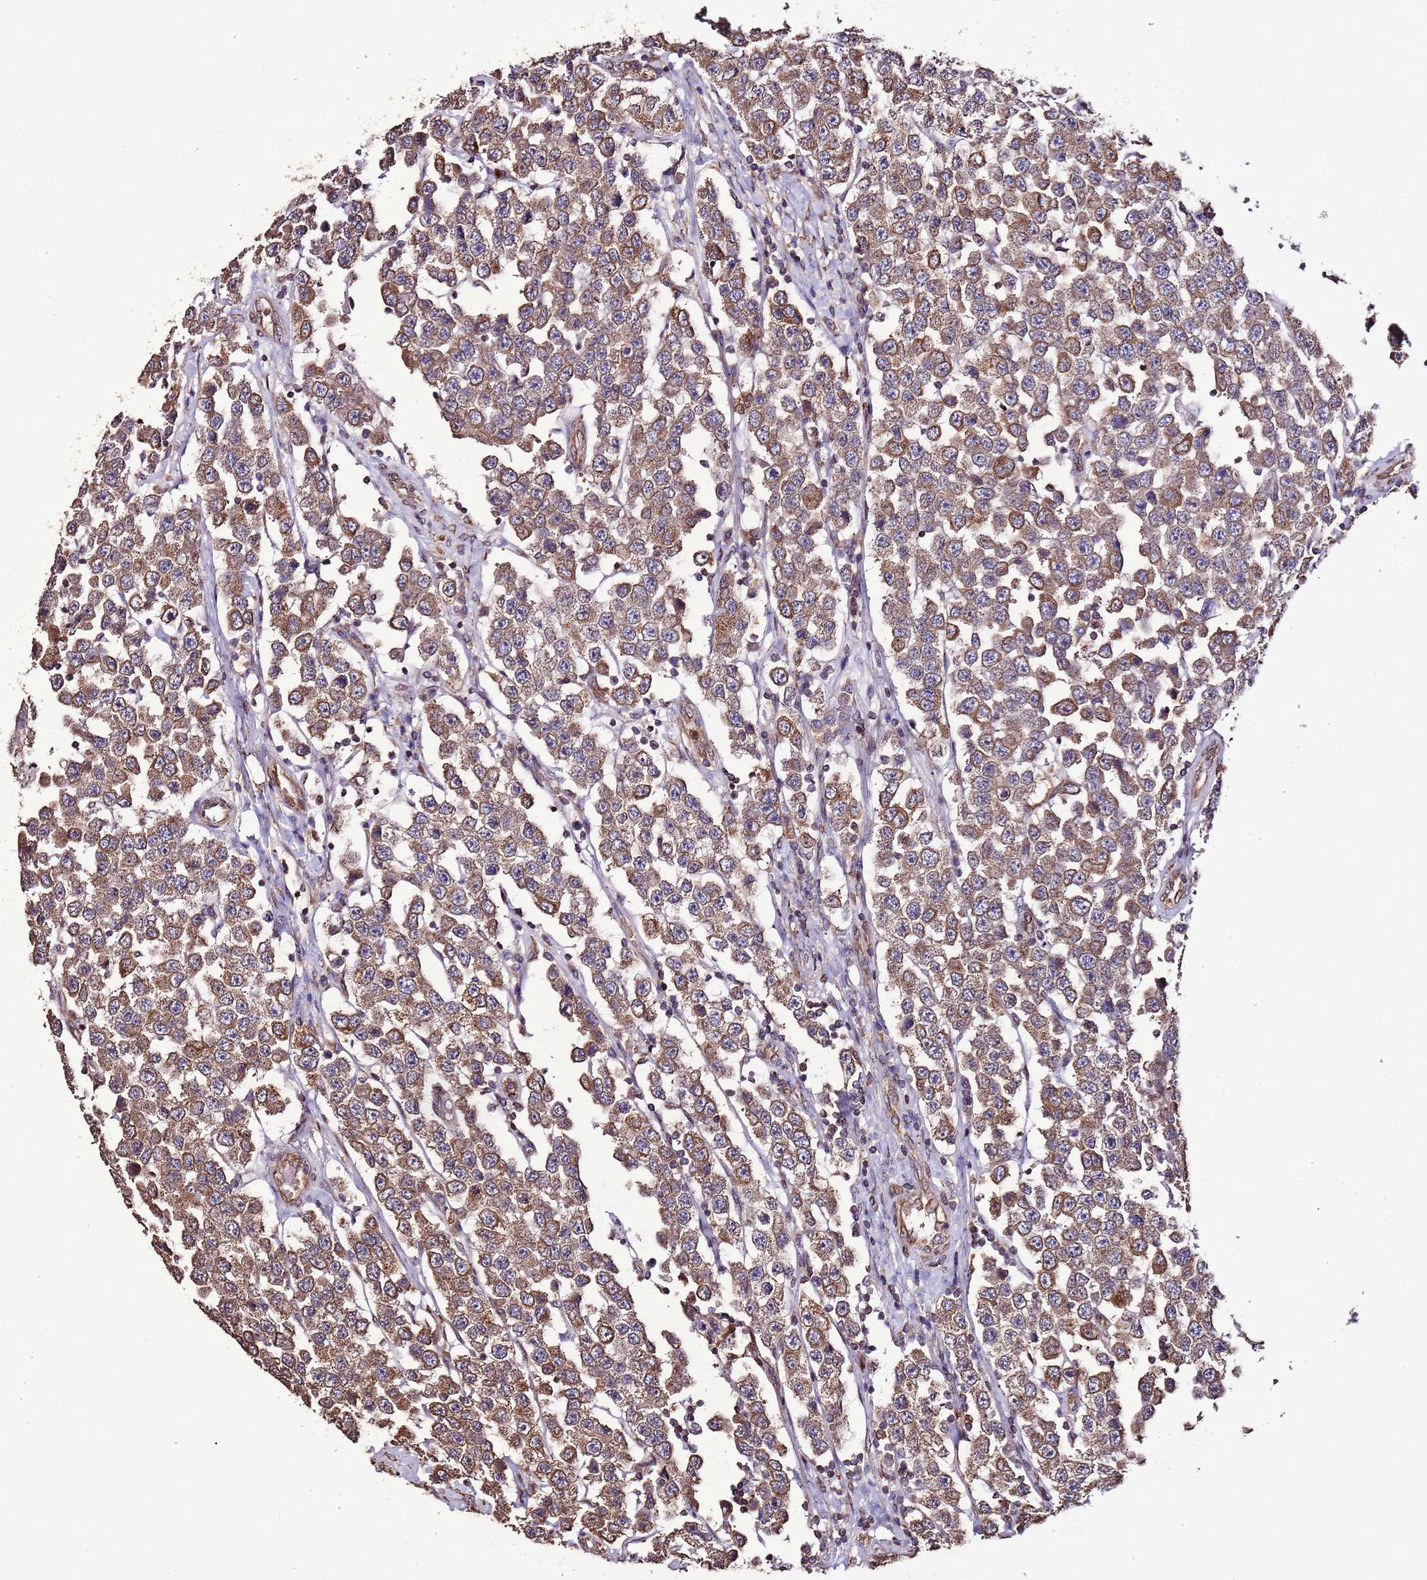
{"staining": {"intensity": "moderate", "quantity": ">75%", "location": "cytoplasmic/membranous"}, "tissue": "testis cancer", "cell_type": "Tumor cells", "image_type": "cancer", "snomed": [{"axis": "morphology", "description": "Seminoma, NOS"}, {"axis": "topography", "description": "Testis"}], "caption": "Testis cancer (seminoma) stained with immunohistochemistry (IHC) displays moderate cytoplasmic/membranous expression in about >75% of tumor cells.", "gene": "SLC41A3", "patient": {"sex": "male", "age": 28}}